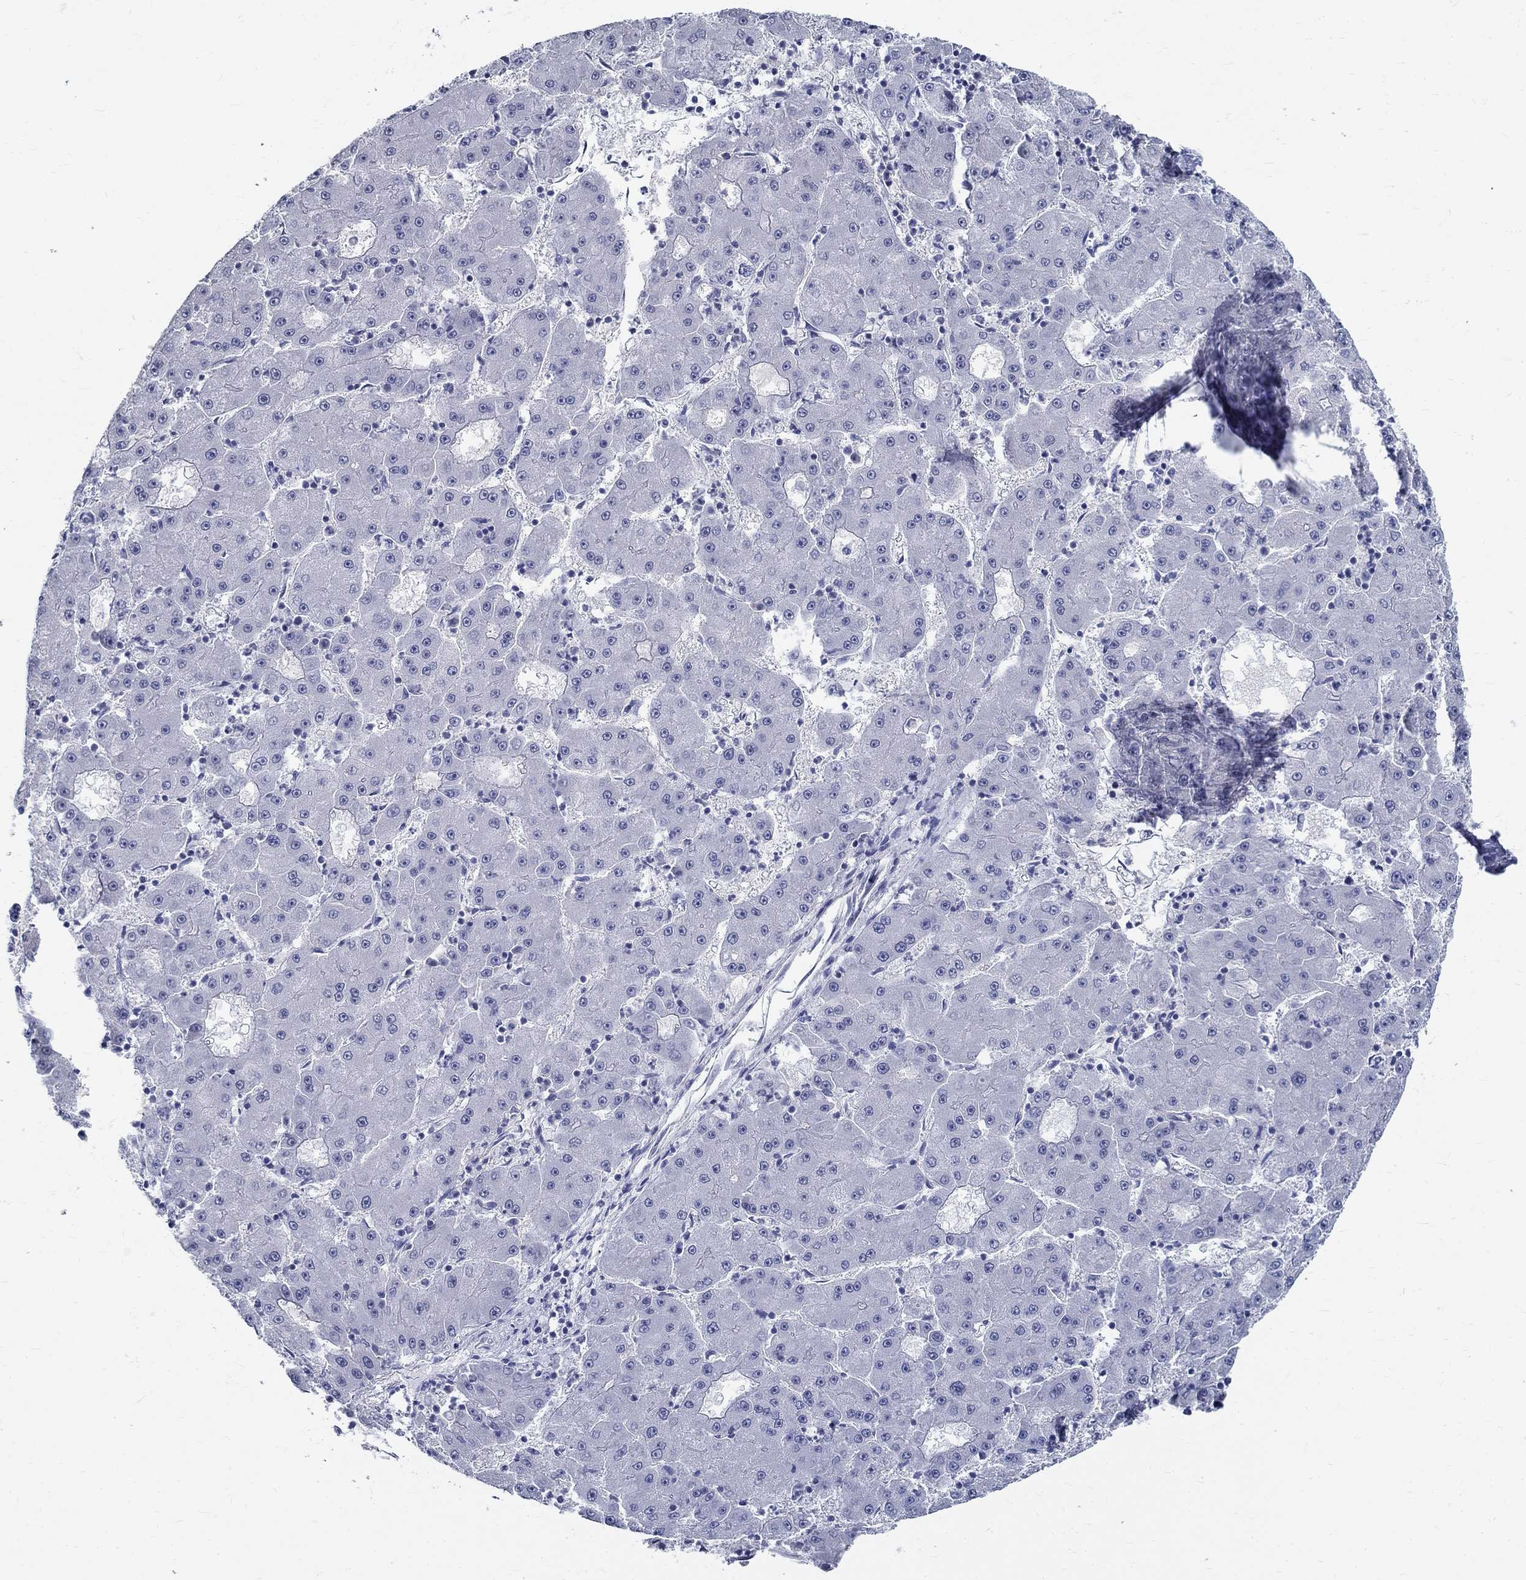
{"staining": {"intensity": "negative", "quantity": "none", "location": "none"}, "tissue": "liver cancer", "cell_type": "Tumor cells", "image_type": "cancer", "snomed": [{"axis": "morphology", "description": "Carcinoma, Hepatocellular, NOS"}, {"axis": "topography", "description": "Liver"}], "caption": "Liver cancer stained for a protein using immunohistochemistry demonstrates no positivity tumor cells.", "gene": "GUCA1A", "patient": {"sex": "male", "age": 73}}